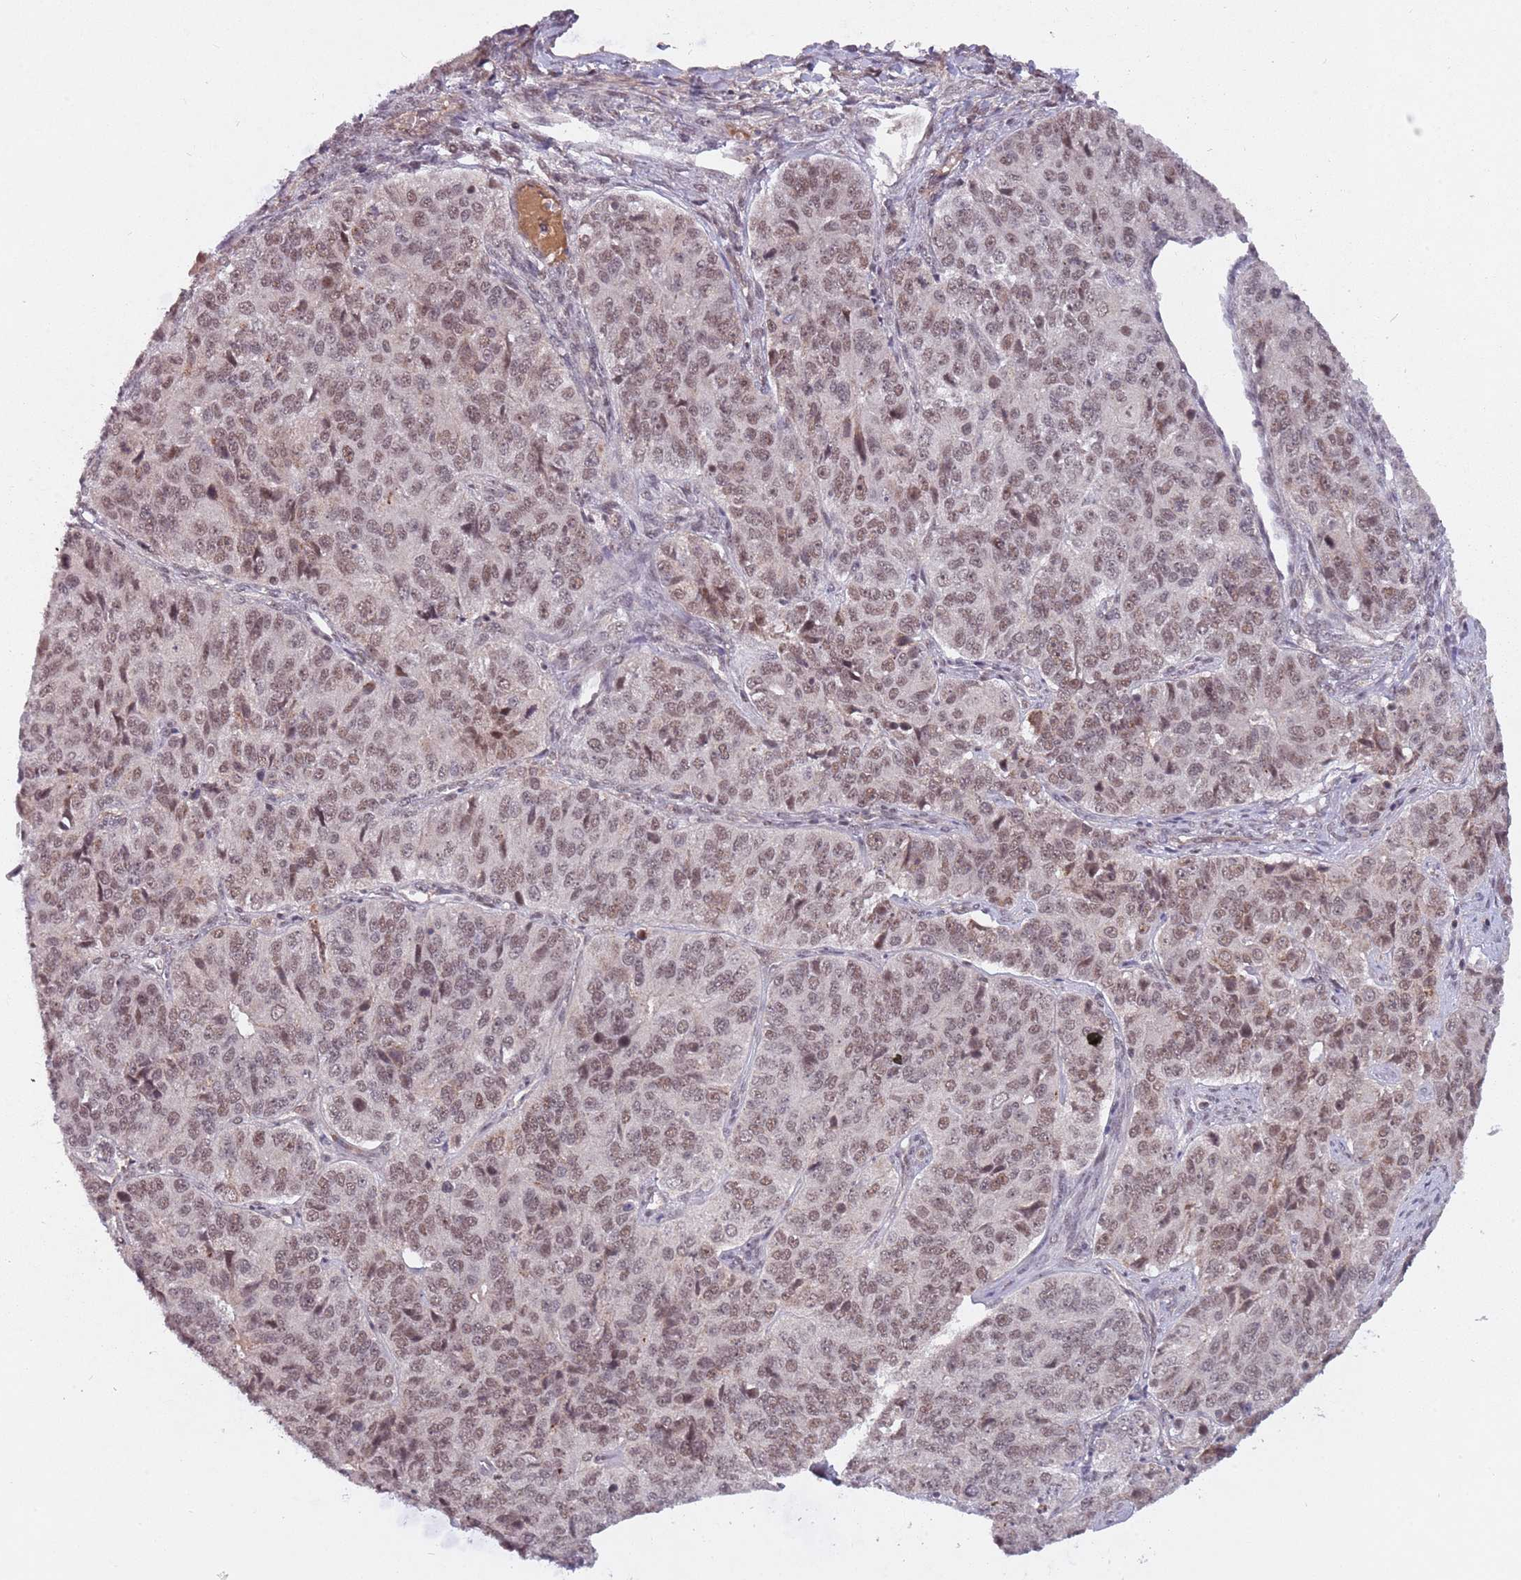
{"staining": {"intensity": "moderate", "quantity": ">75%", "location": "nuclear"}, "tissue": "ovarian cancer", "cell_type": "Tumor cells", "image_type": "cancer", "snomed": [{"axis": "morphology", "description": "Carcinoma, endometroid"}, {"axis": "topography", "description": "Ovary"}], "caption": "IHC histopathology image of neoplastic tissue: ovarian cancer stained using immunohistochemistry shows medium levels of moderate protein expression localized specifically in the nuclear of tumor cells, appearing as a nuclear brown color.", "gene": "SUDS3", "patient": {"sex": "female", "age": 51}}